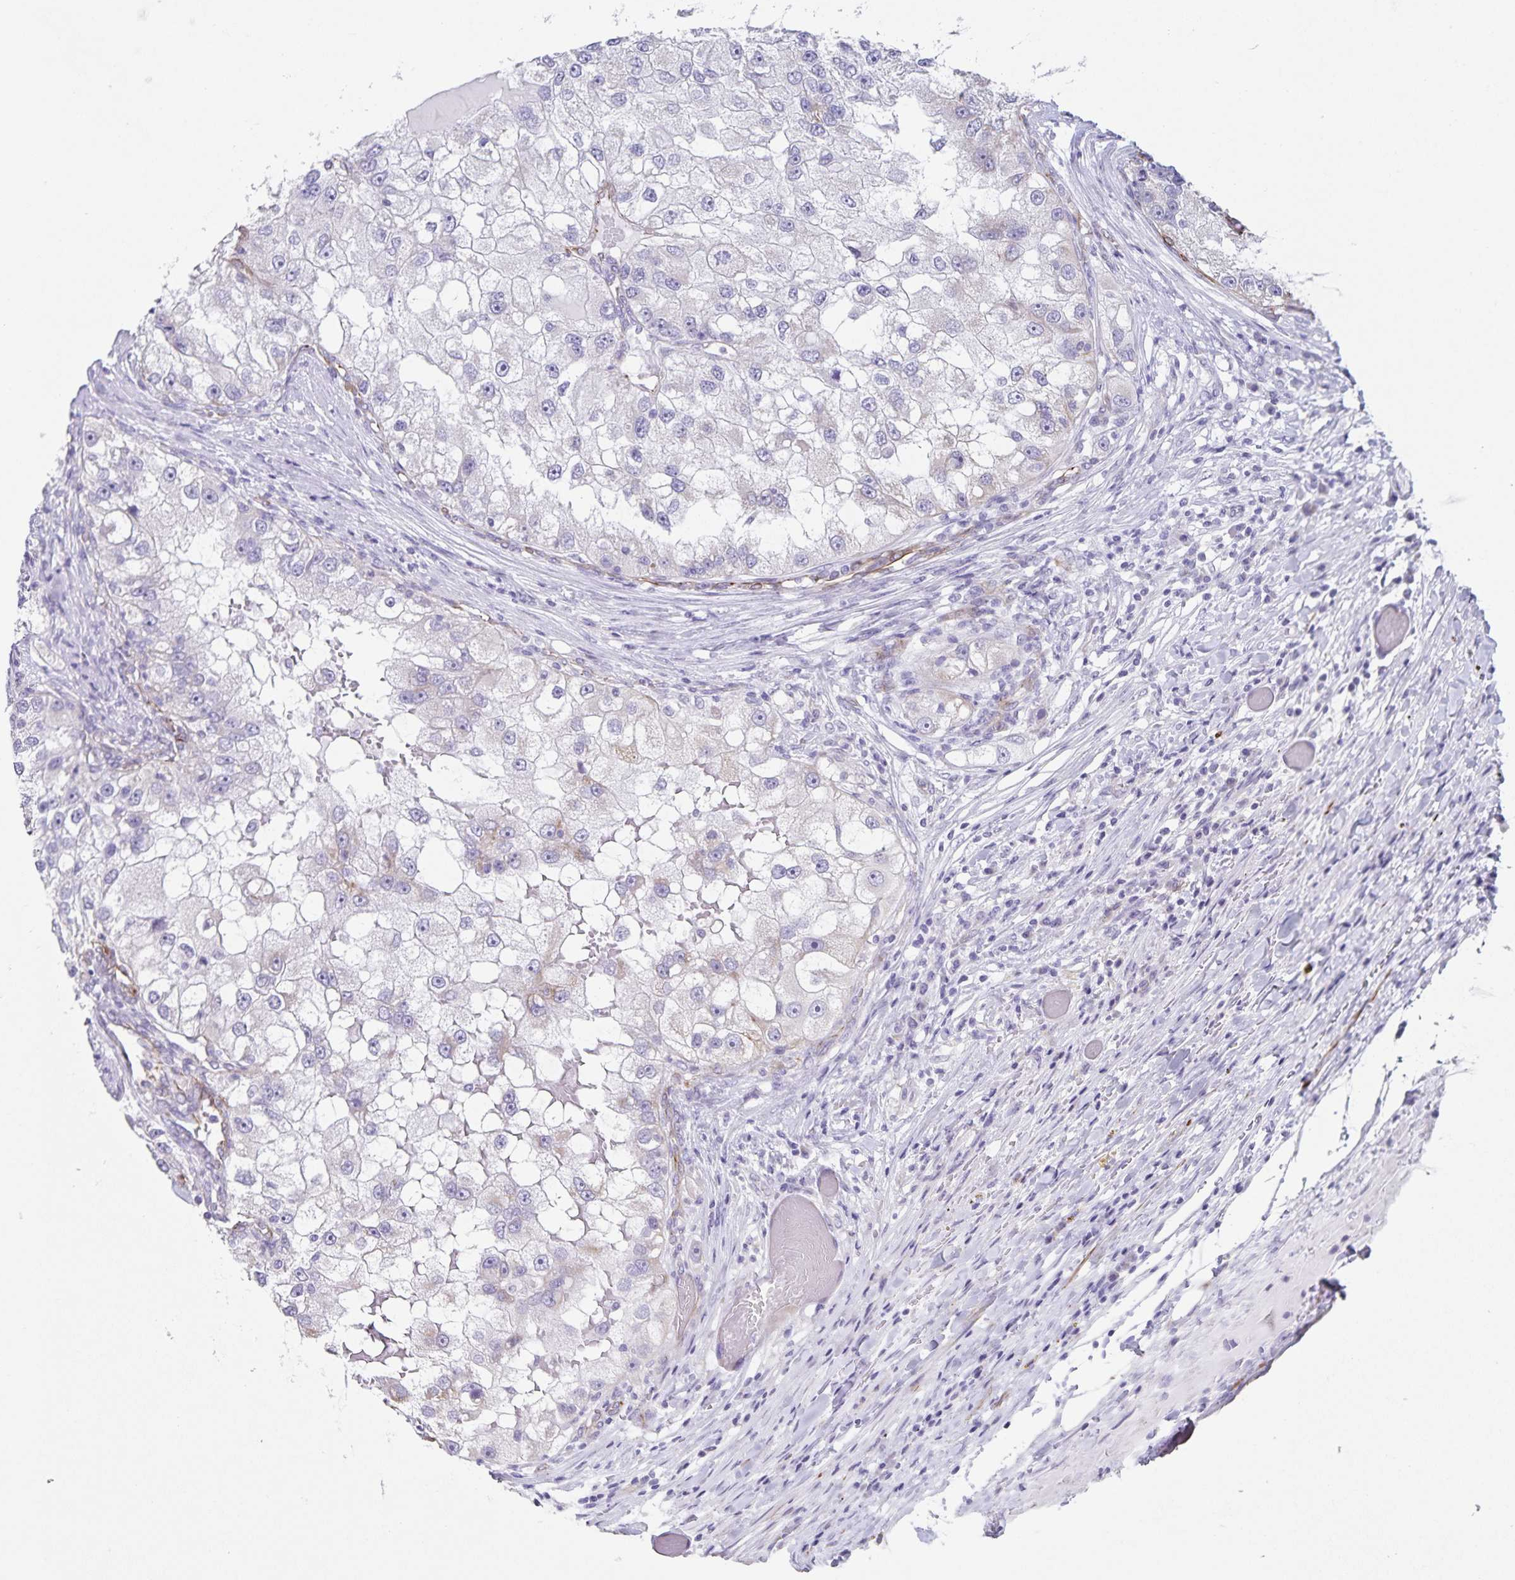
{"staining": {"intensity": "negative", "quantity": "none", "location": "none"}, "tissue": "renal cancer", "cell_type": "Tumor cells", "image_type": "cancer", "snomed": [{"axis": "morphology", "description": "Adenocarcinoma, NOS"}, {"axis": "topography", "description": "Kidney"}], "caption": "Protein analysis of renal adenocarcinoma demonstrates no significant expression in tumor cells.", "gene": "SYNM", "patient": {"sex": "male", "age": 63}}